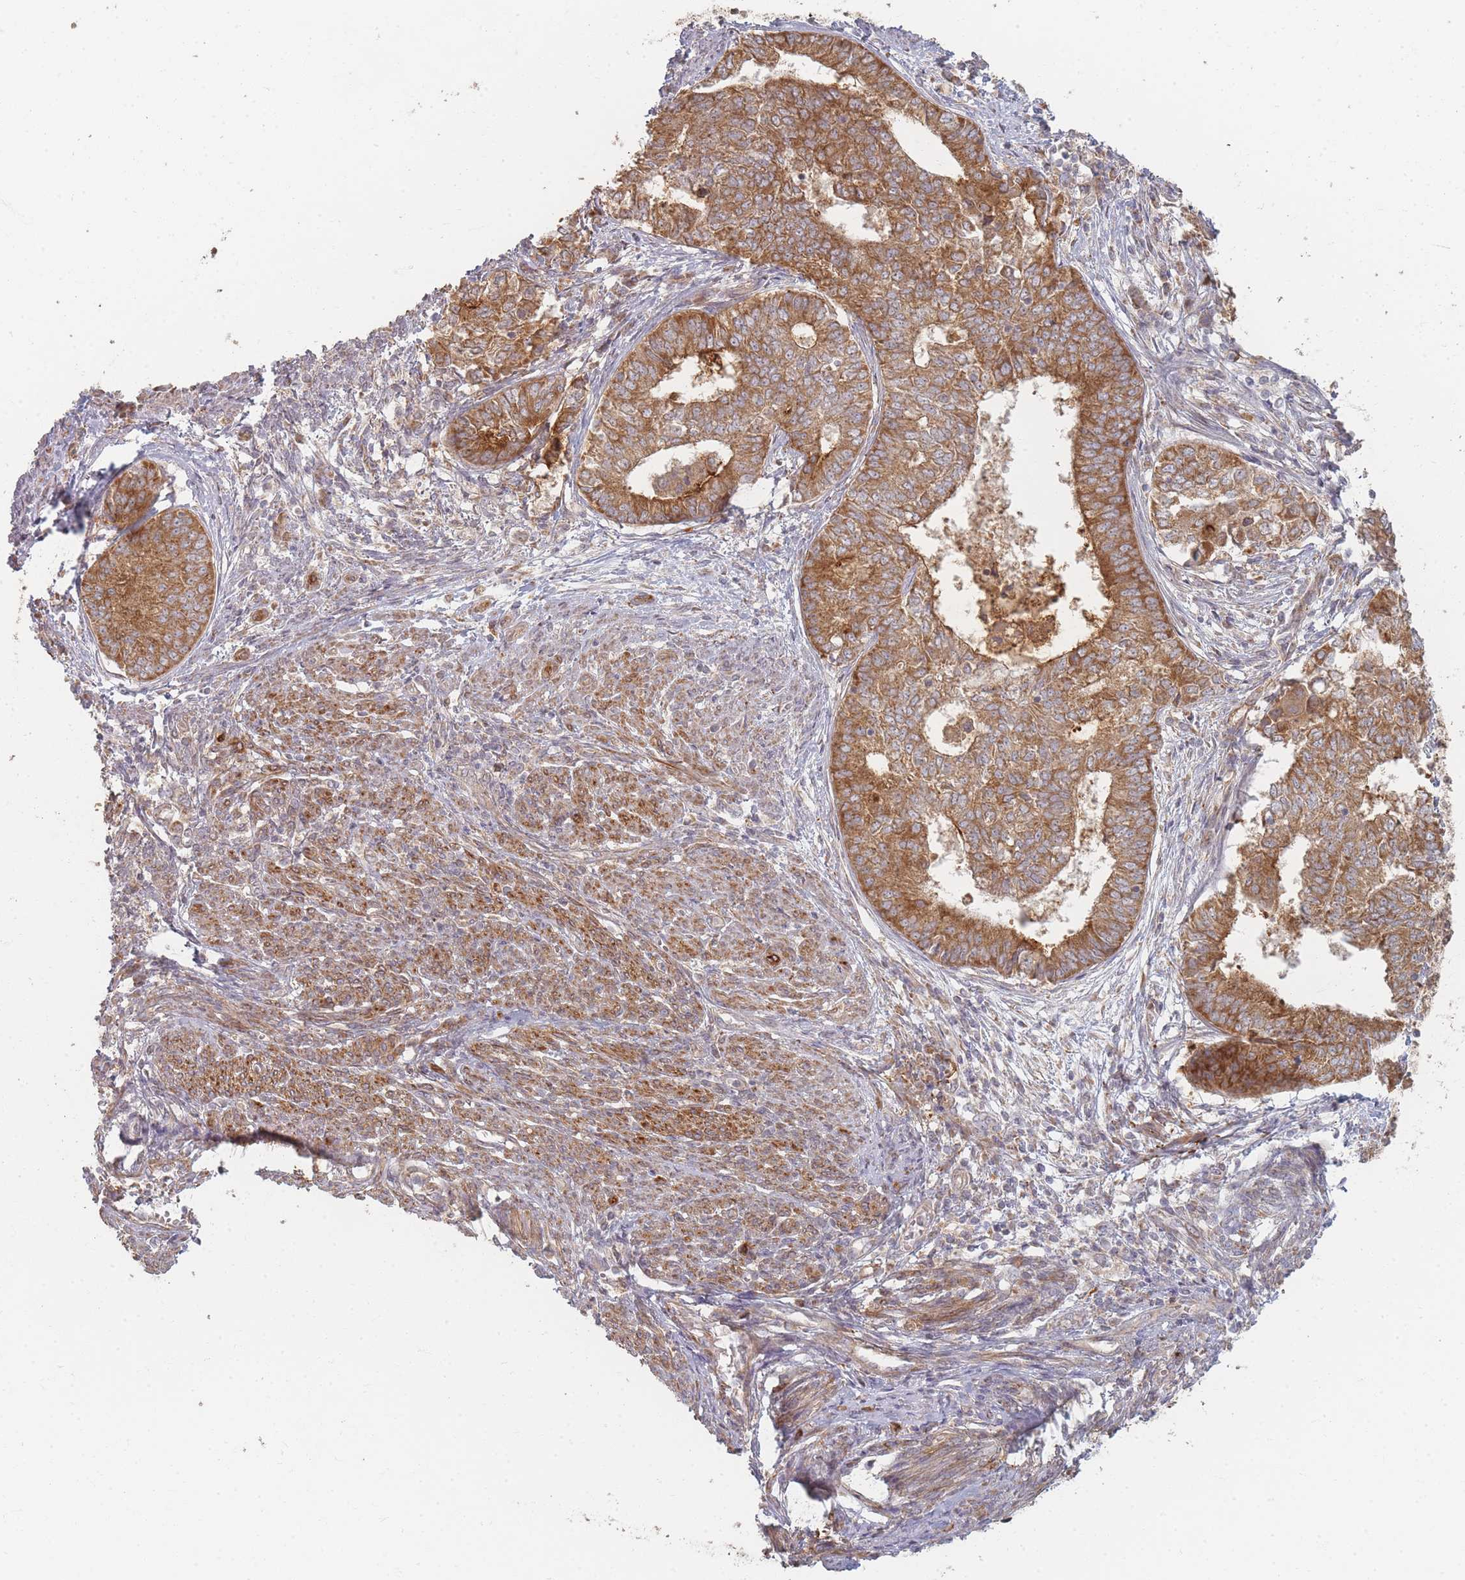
{"staining": {"intensity": "moderate", "quantity": ">75%", "location": "cytoplasmic/membranous"}, "tissue": "endometrial cancer", "cell_type": "Tumor cells", "image_type": "cancer", "snomed": [{"axis": "morphology", "description": "Adenocarcinoma, NOS"}, {"axis": "topography", "description": "Endometrium"}], "caption": "Immunohistochemistry of endometrial cancer (adenocarcinoma) demonstrates medium levels of moderate cytoplasmic/membranous expression in approximately >75% of tumor cells.", "gene": "MRPS6", "patient": {"sex": "female", "age": 62}}